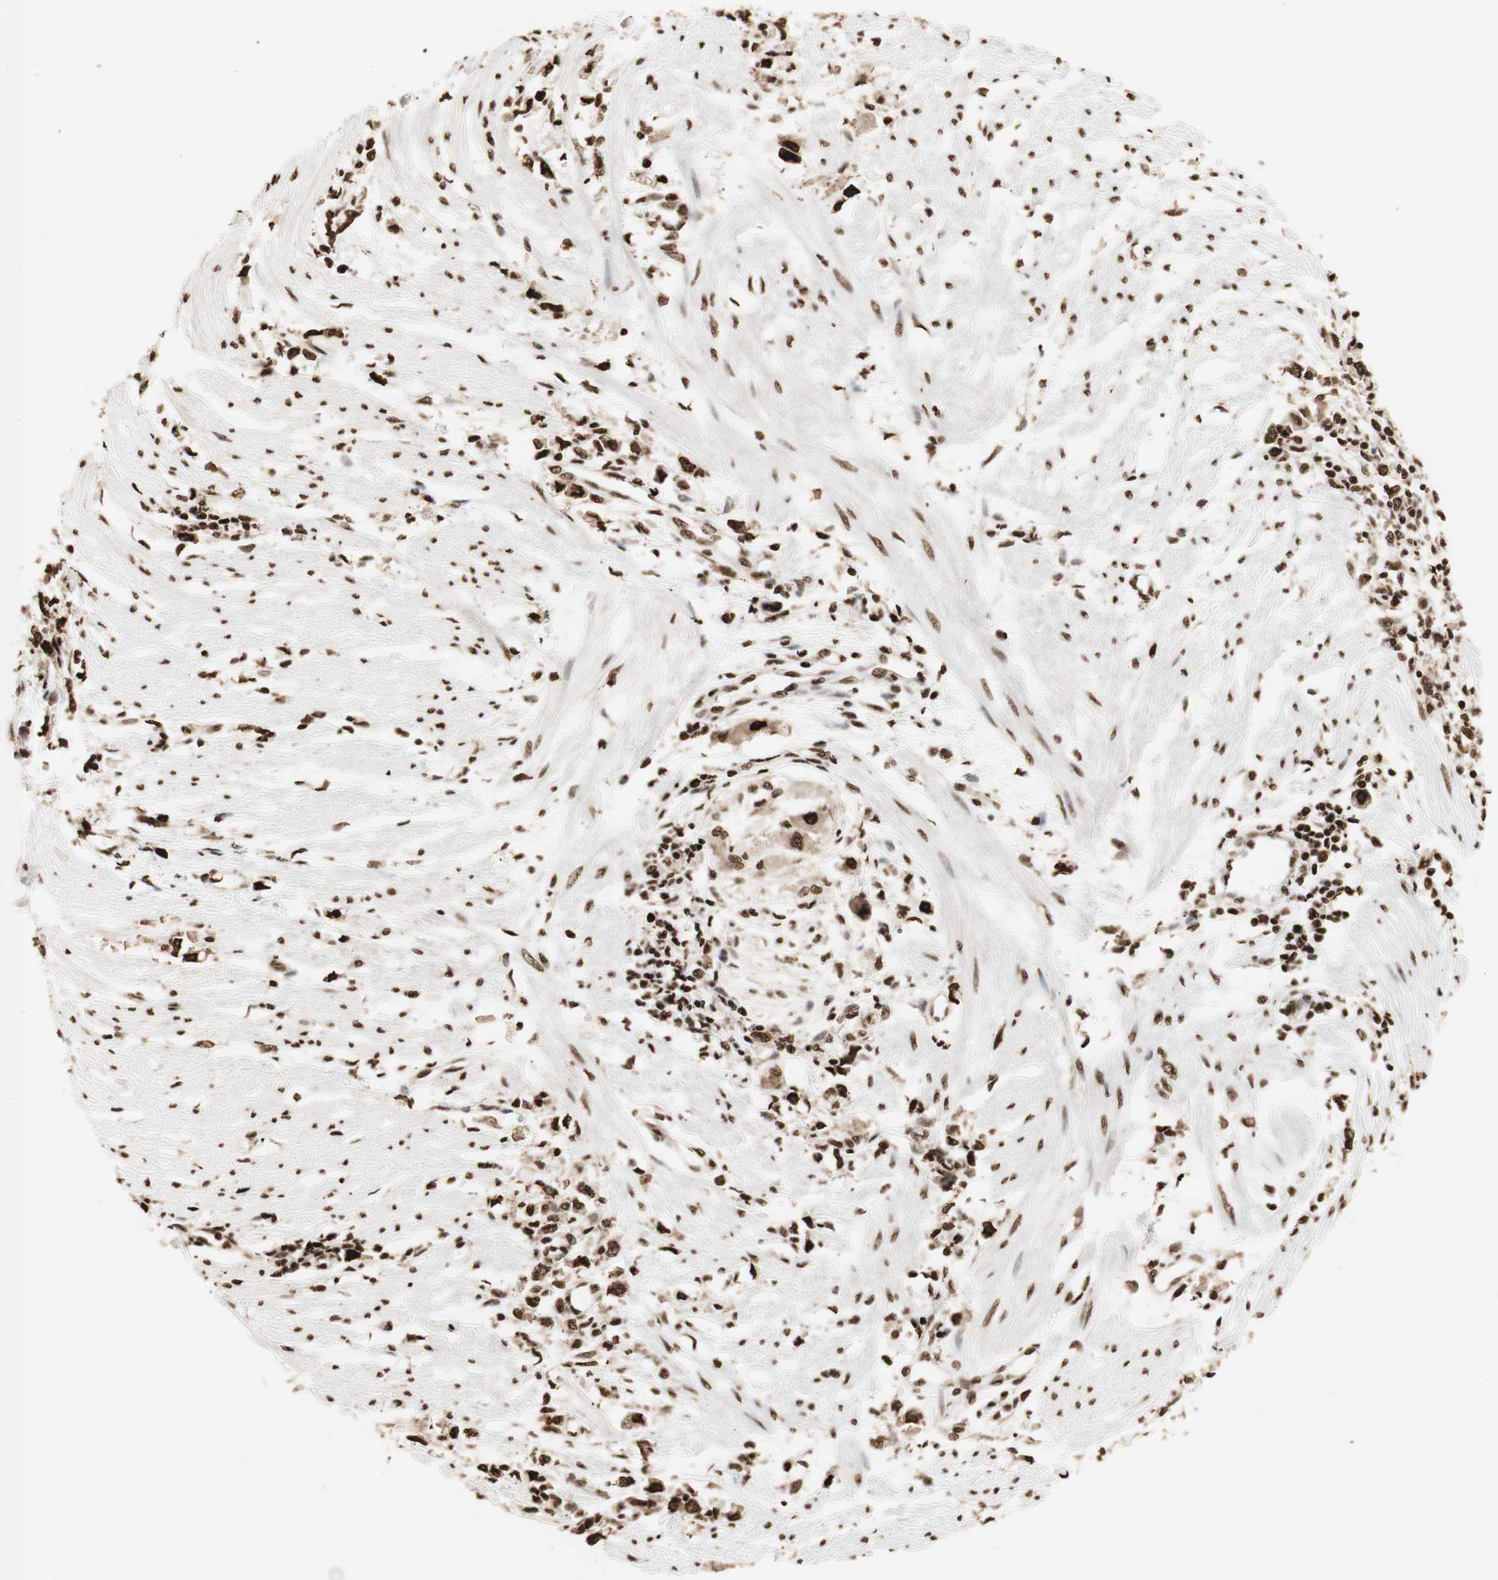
{"staining": {"intensity": "strong", "quantity": ">75%", "location": "nuclear"}, "tissue": "stomach cancer", "cell_type": "Tumor cells", "image_type": "cancer", "snomed": [{"axis": "morphology", "description": "Adenocarcinoma, NOS"}, {"axis": "topography", "description": "Stomach"}], "caption": "Adenocarcinoma (stomach) was stained to show a protein in brown. There is high levels of strong nuclear positivity in approximately >75% of tumor cells.", "gene": "HNRNPA2B1", "patient": {"sex": "female", "age": 59}}